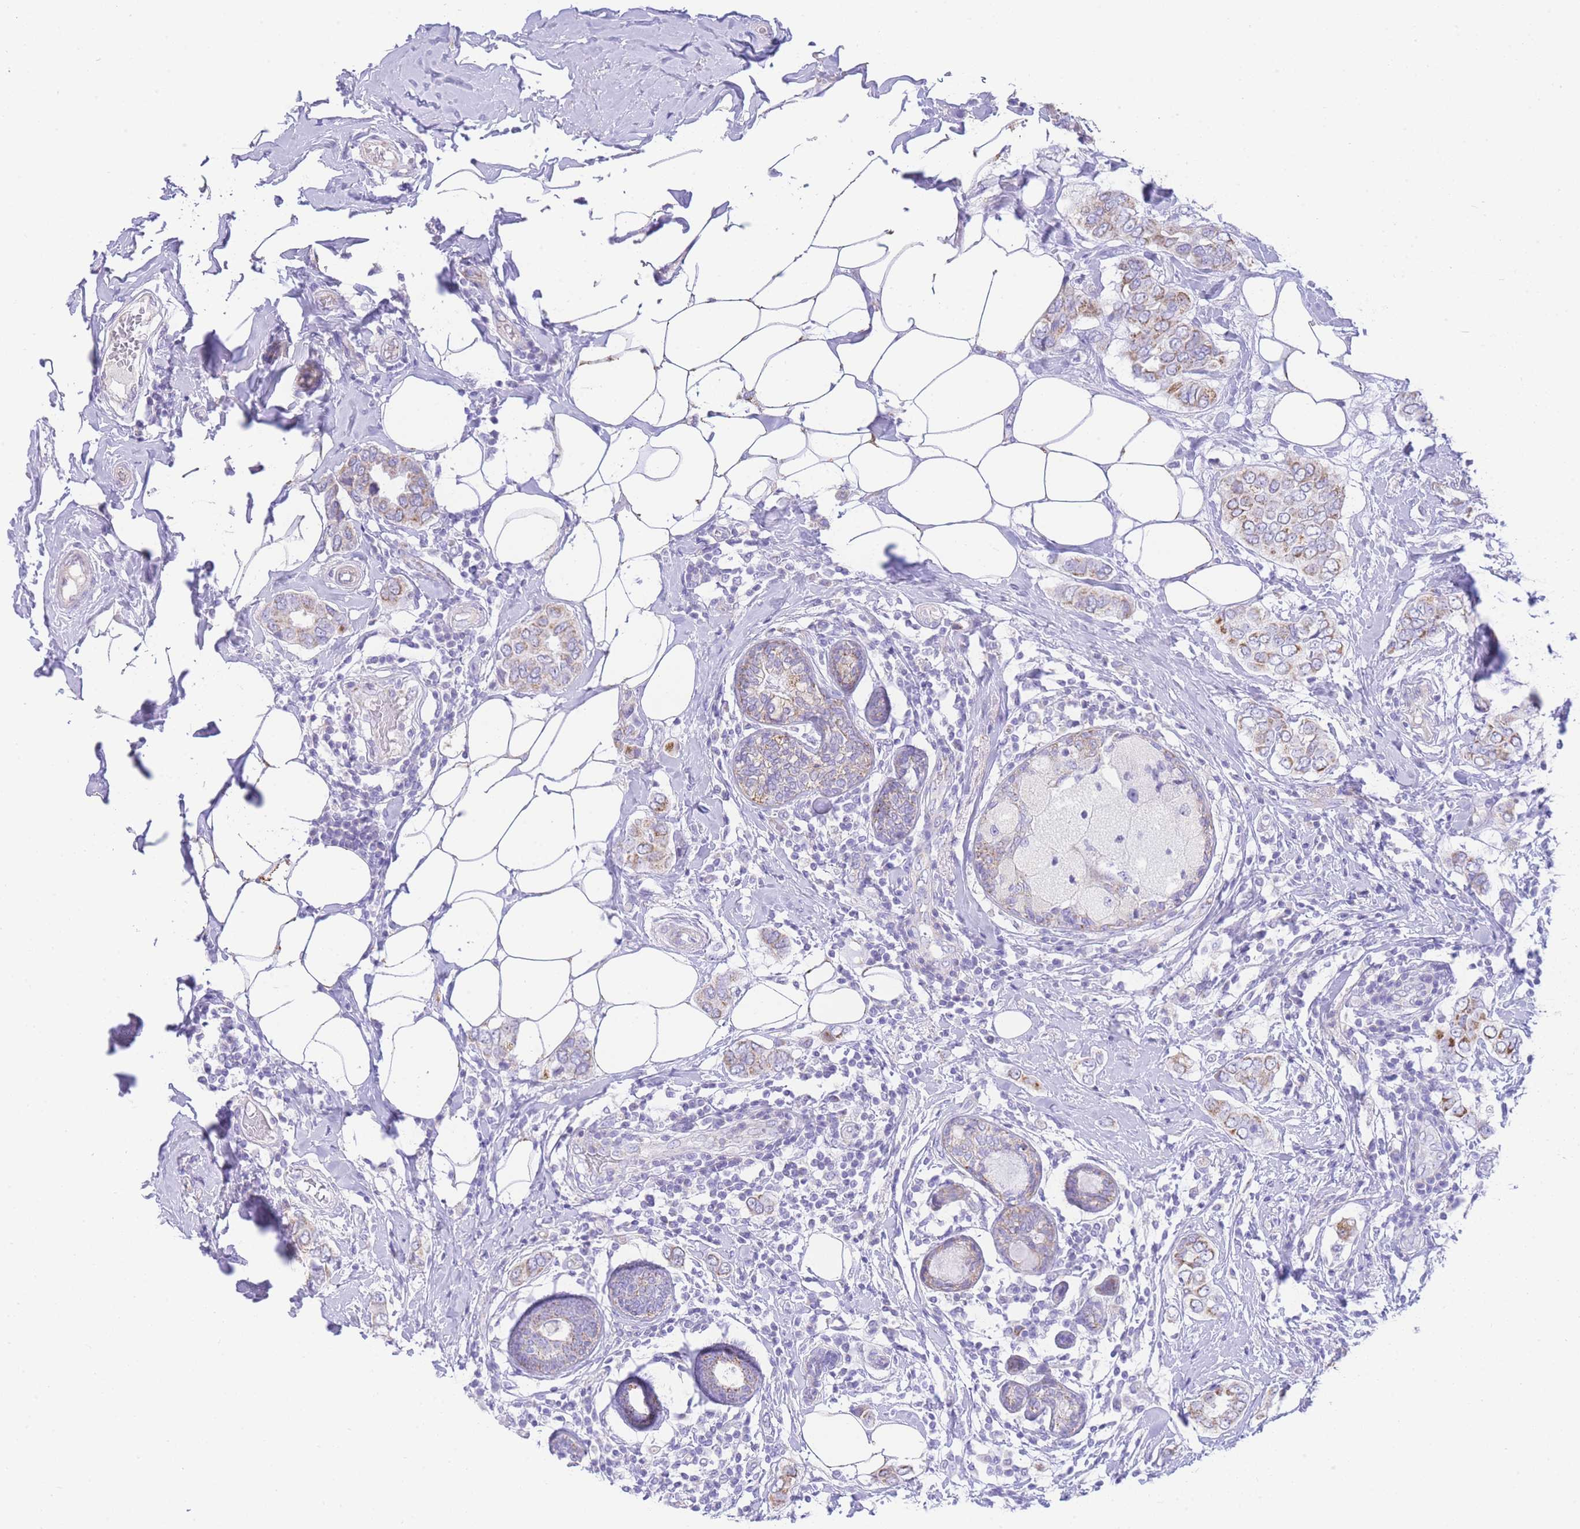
{"staining": {"intensity": "moderate", "quantity": "25%-75%", "location": "cytoplasmic/membranous"}, "tissue": "breast cancer", "cell_type": "Tumor cells", "image_type": "cancer", "snomed": [{"axis": "morphology", "description": "Lobular carcinoma"}, {"axis": "topography", "description": "Breast"}], "caption": "Moderate cytoplasmic/membranous expression for a protein is present in approximately 25%-75% of tumor cells of breast cancer using immunohistochemistry.", "gene": "ACSM4", "patient": {"sex": "female", "age": 51}}